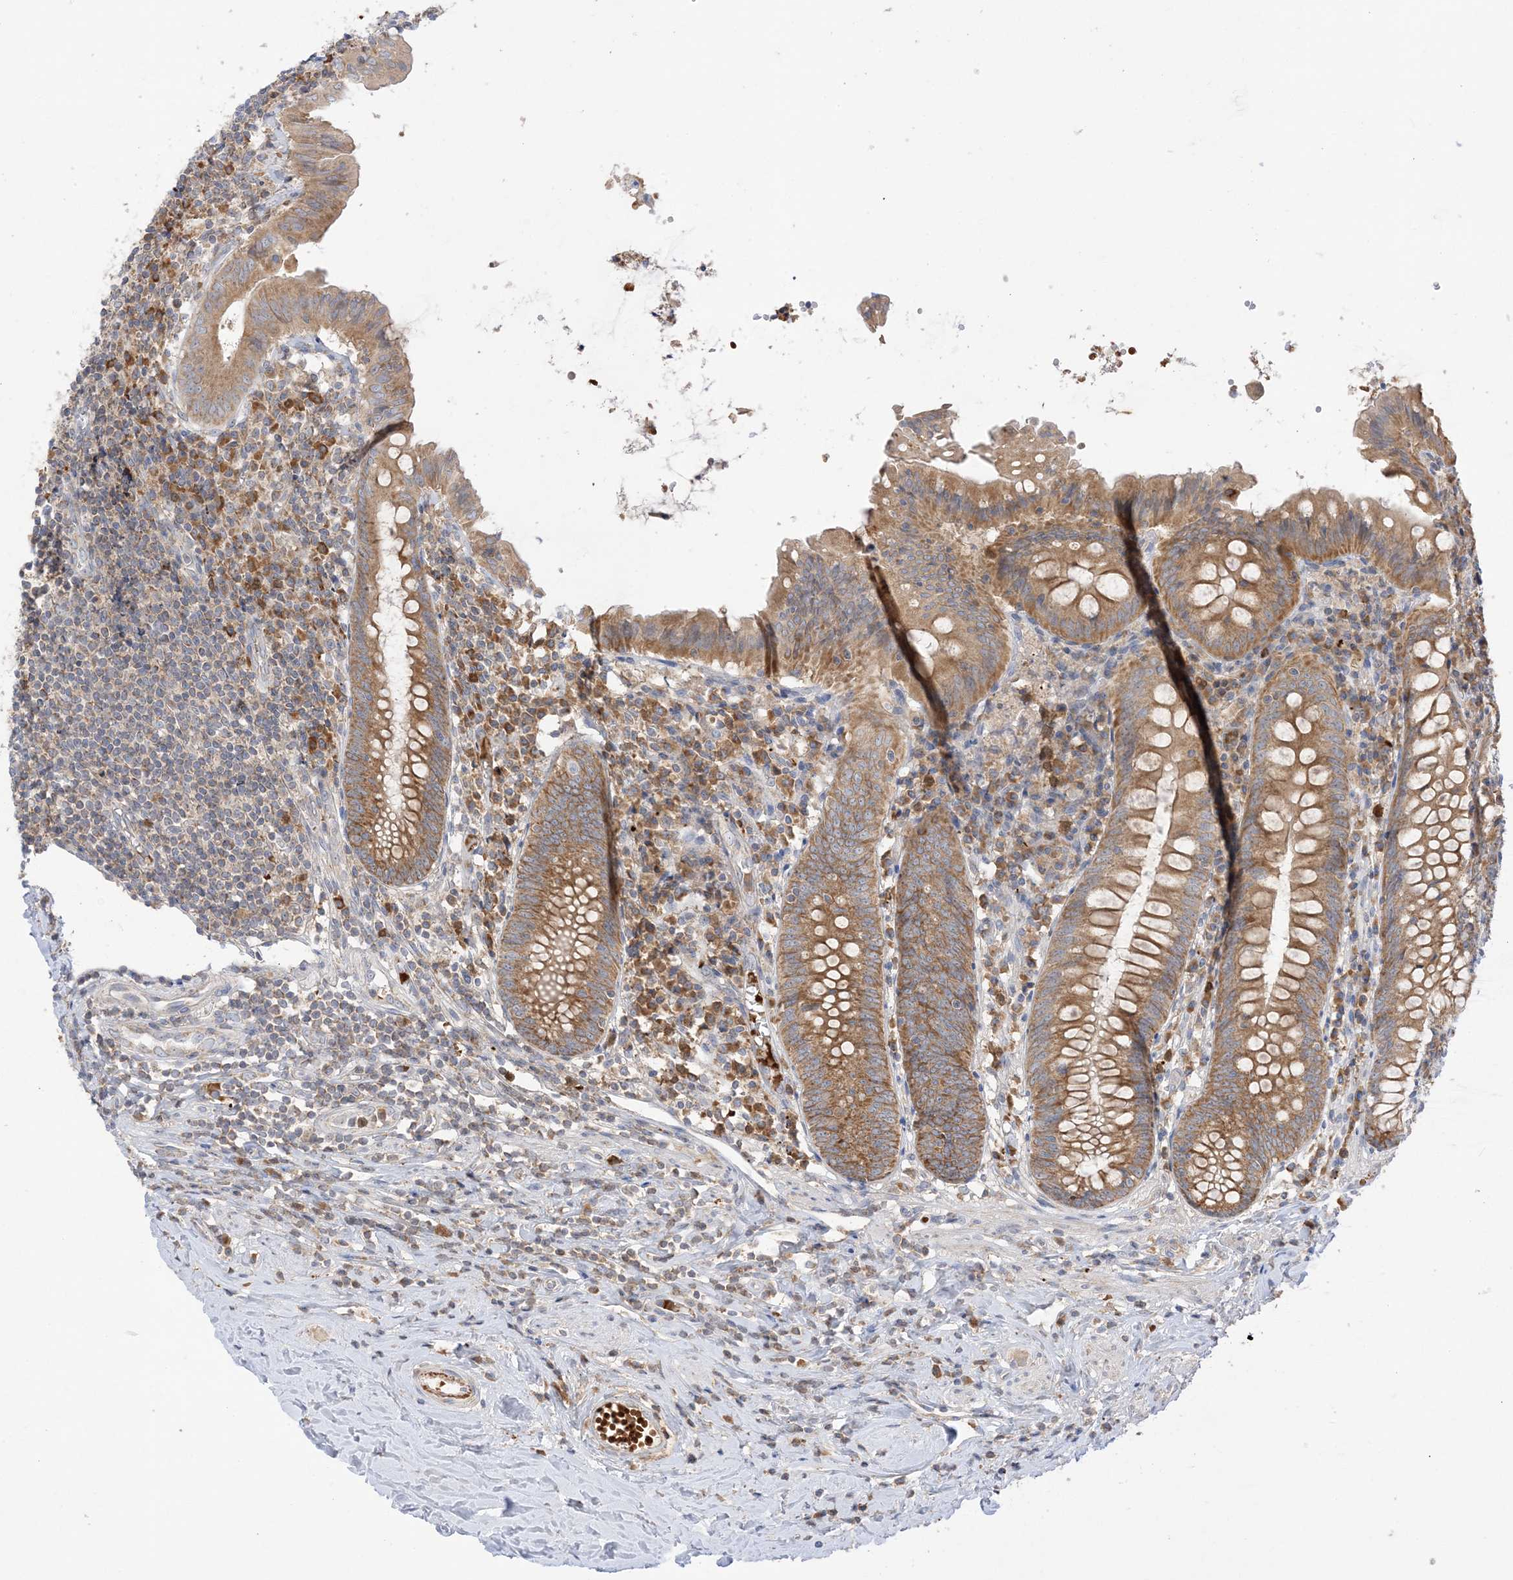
{"staining": {"intensity": "moderate", "quantity": ">75%", "location": "cytoplasmic/membranous"}, "tissue": "appendix", "cell_type": "Glandular cells", "image_type": "normal", "snomed": [{"axis": "morphology", "description": "Normal tissue, NOS"}, {"axis": "topography", "description": "Appendix"}], "caption": "Immunohistochemistry image of normal appendix stained for a protein (brown), which shows medium levels of moderate cytoplasmic/membranous expression in about >75% of glandular cells.", "gene": "NPPC", "patient": {"sex": "female", "age": 54}}